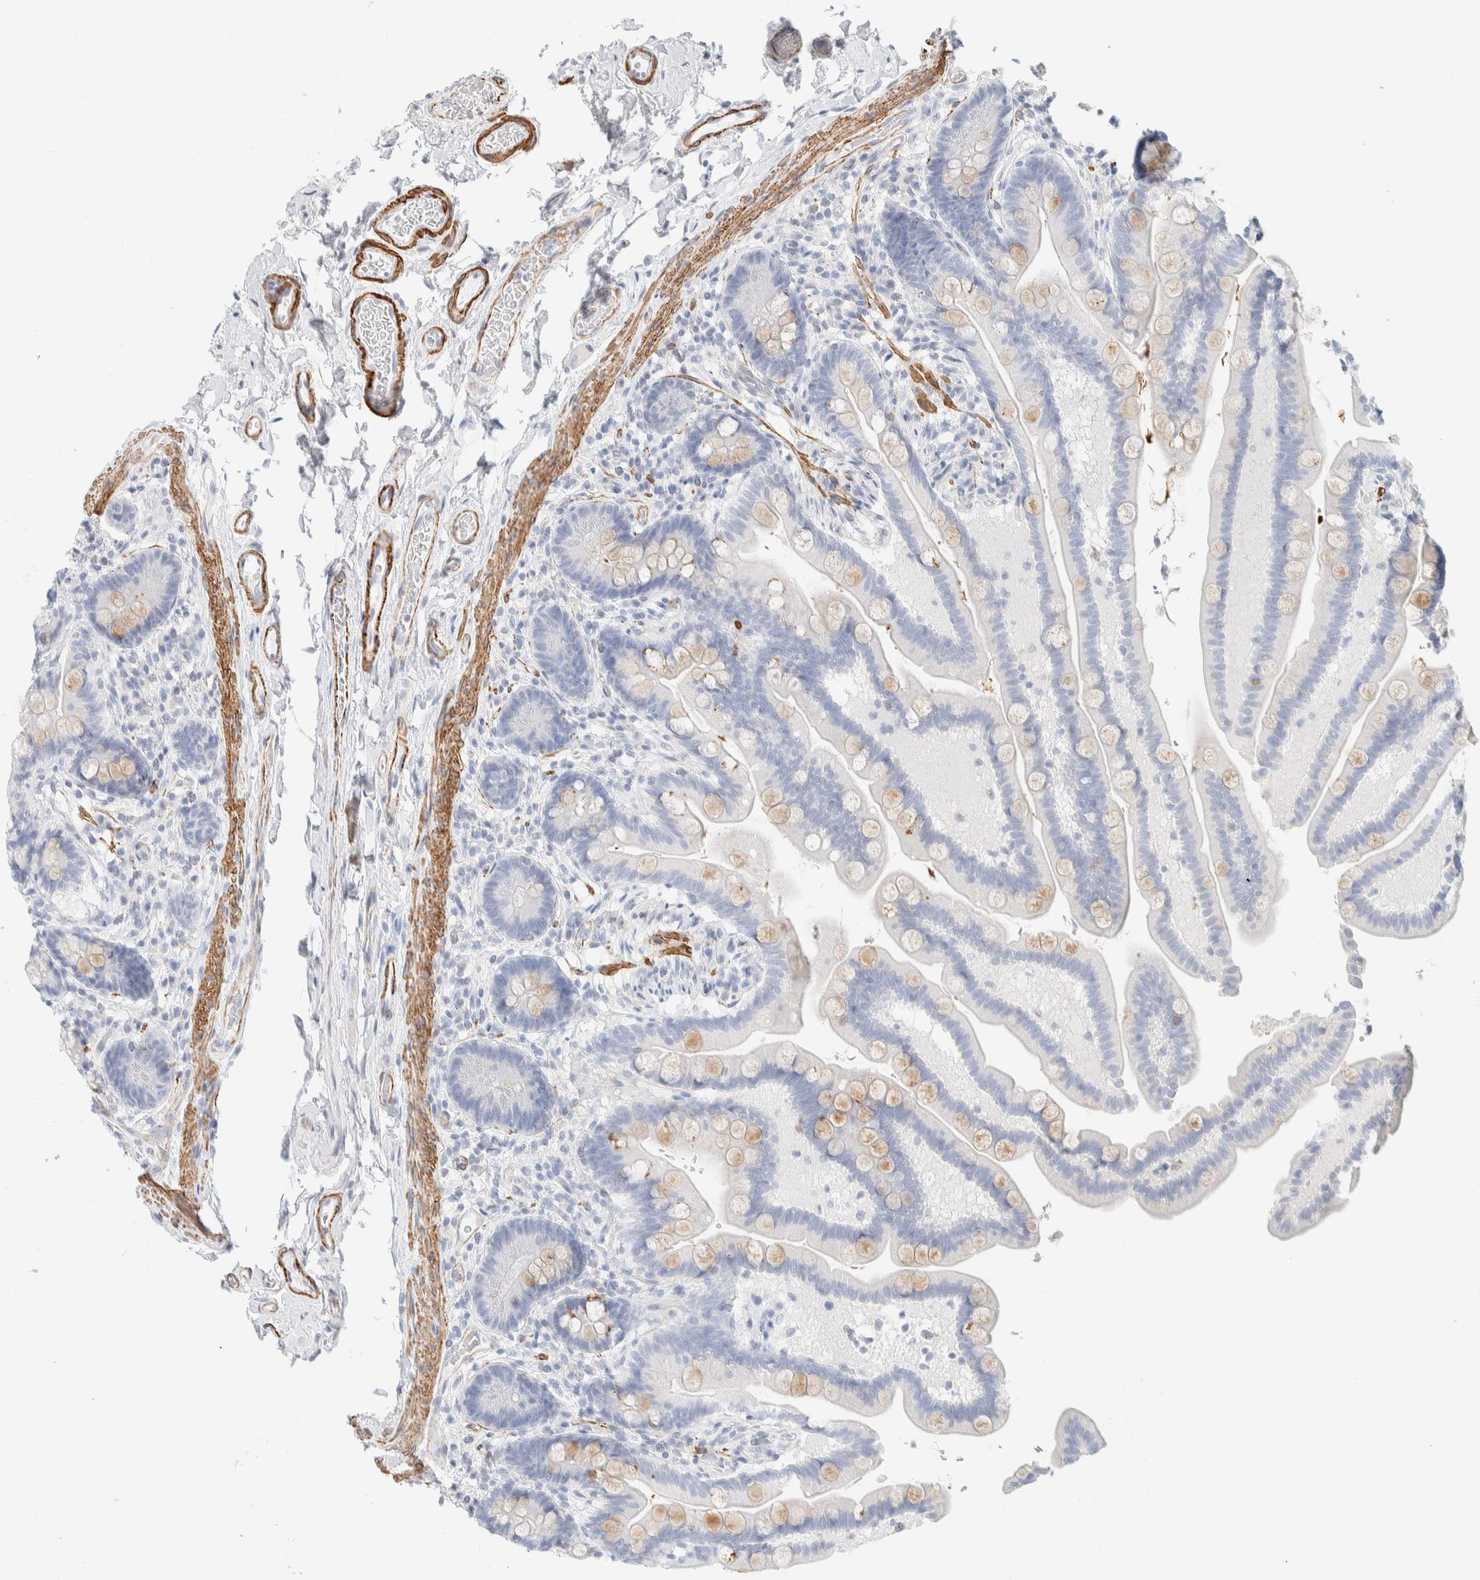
{"staining": {"intensity": "negative", "quantity": "none", "location": "none"}, "tissue": "colon", "cell_type": "Endothelial cells", "image_type": "normal", "snomed": [{"axis": "morphology", "description": "Normal tissue, NOS"}, {"axis": "topography", "description": "Smooth muscle"}, {"axis": "topography", "description": "Colon"}], "caption": "Immunohistochemistry (IHC) image of unremarkable human colon stained for a protein (brown), which reveals no positivity in endothelial cells. (IHC, brightfield microscopy, high magnification).", "gene": "AFMID", "patient": {"sex": "male", "age": 73}}